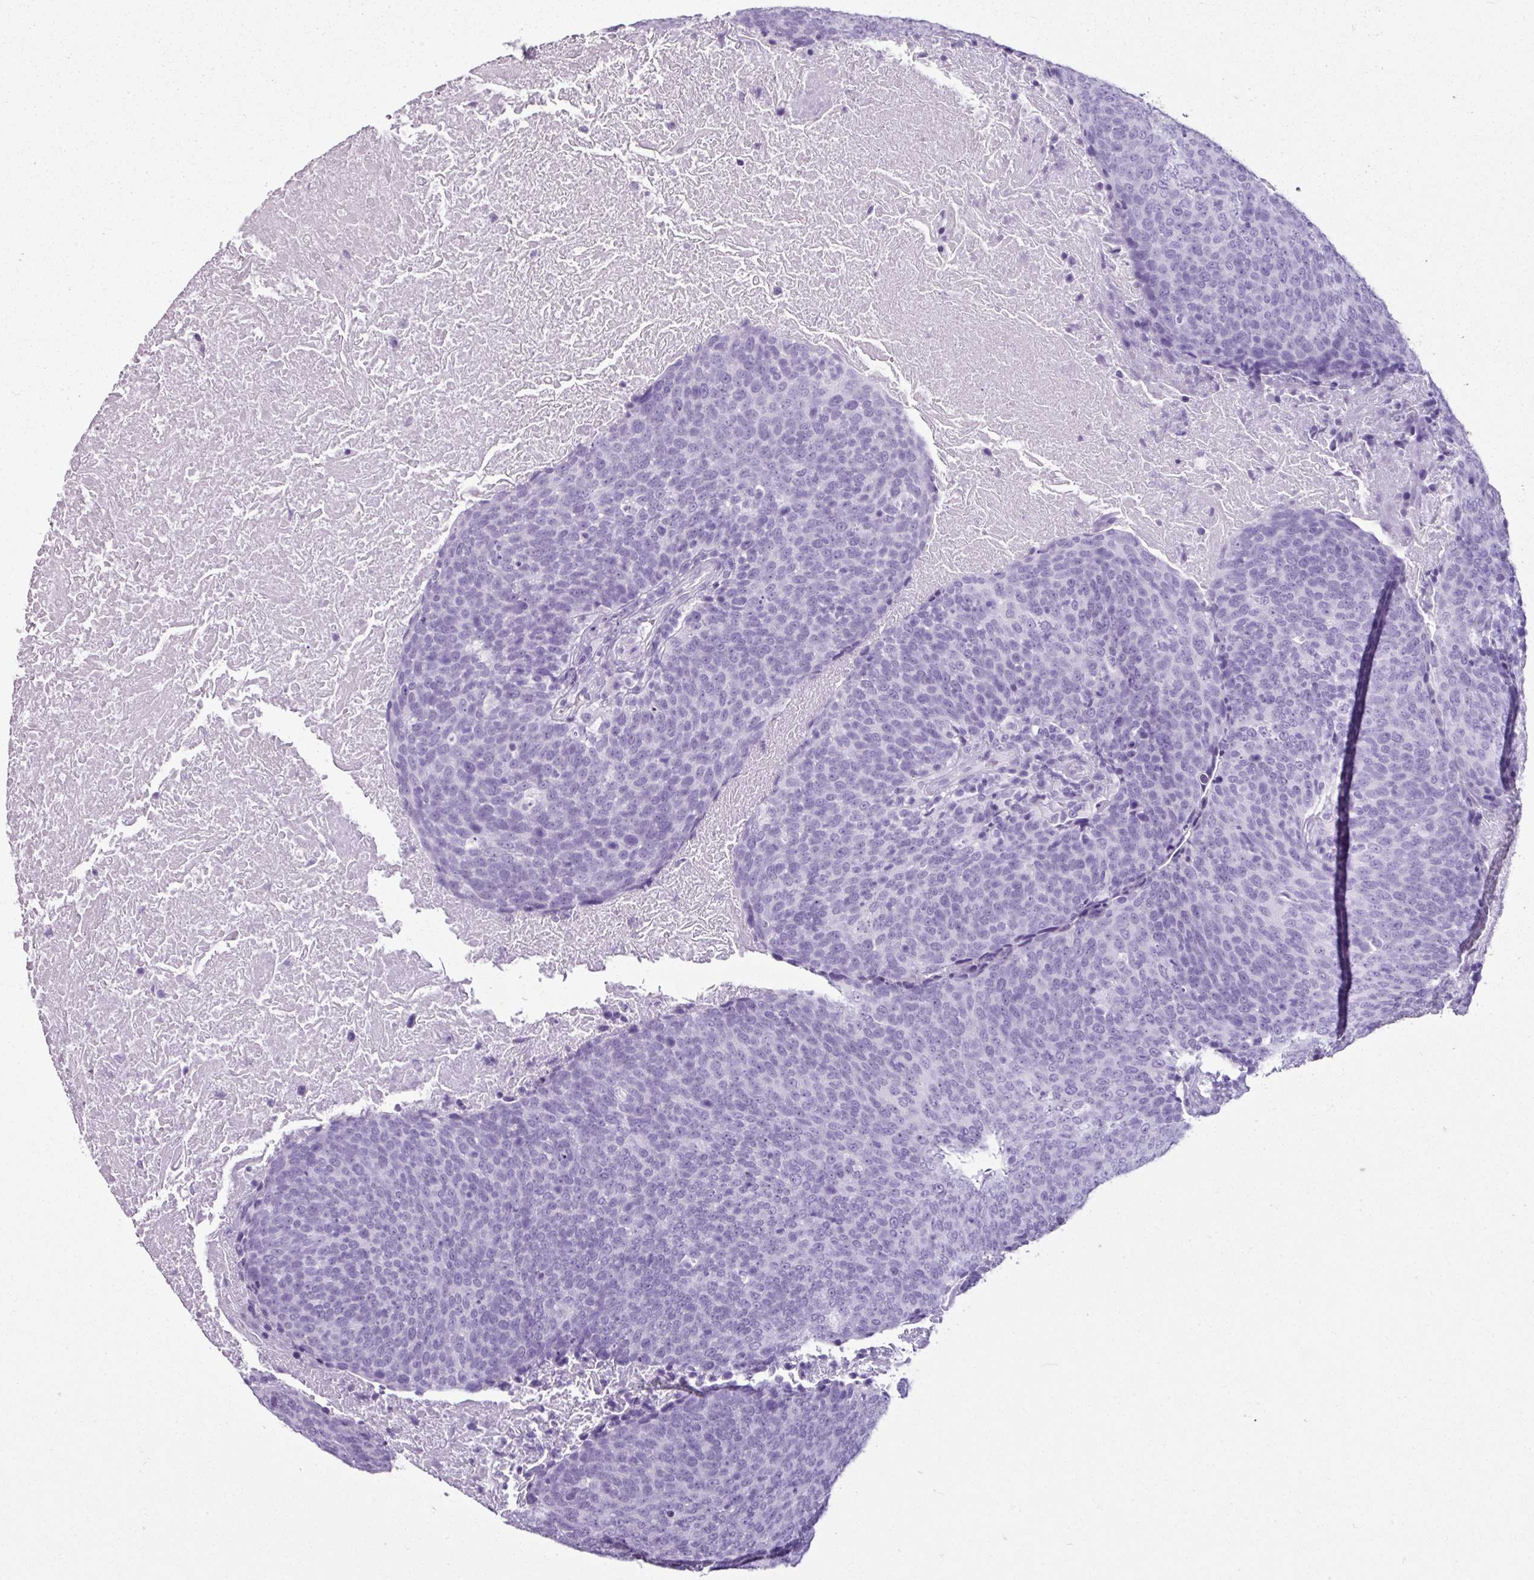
{"staining": {"intensity": "negative", "quantity": "none", "location": "none"}, "tissue": "head and neck cancer", "cell_type": "Tumor cells", "image_type": "cancer", "snomed": [{"axis": "morphology", "description": "Squamous cell carcinoma, NOS"}, {"axis": "morphology", "description": "Squamous cell carcinoma, metastatic, NOS"}, {"axis": "topography", "description": "Lymph node"}, {"axis": "topography", "description": "Head-Neck"}], "caption": "Immunohistochemistry photomicrograph of head and neck cancer stained for a protein (brown), which displays no positivity in tumor cells.", "gene": "SCT", "patient": {"sex": "male", "age": 62}}